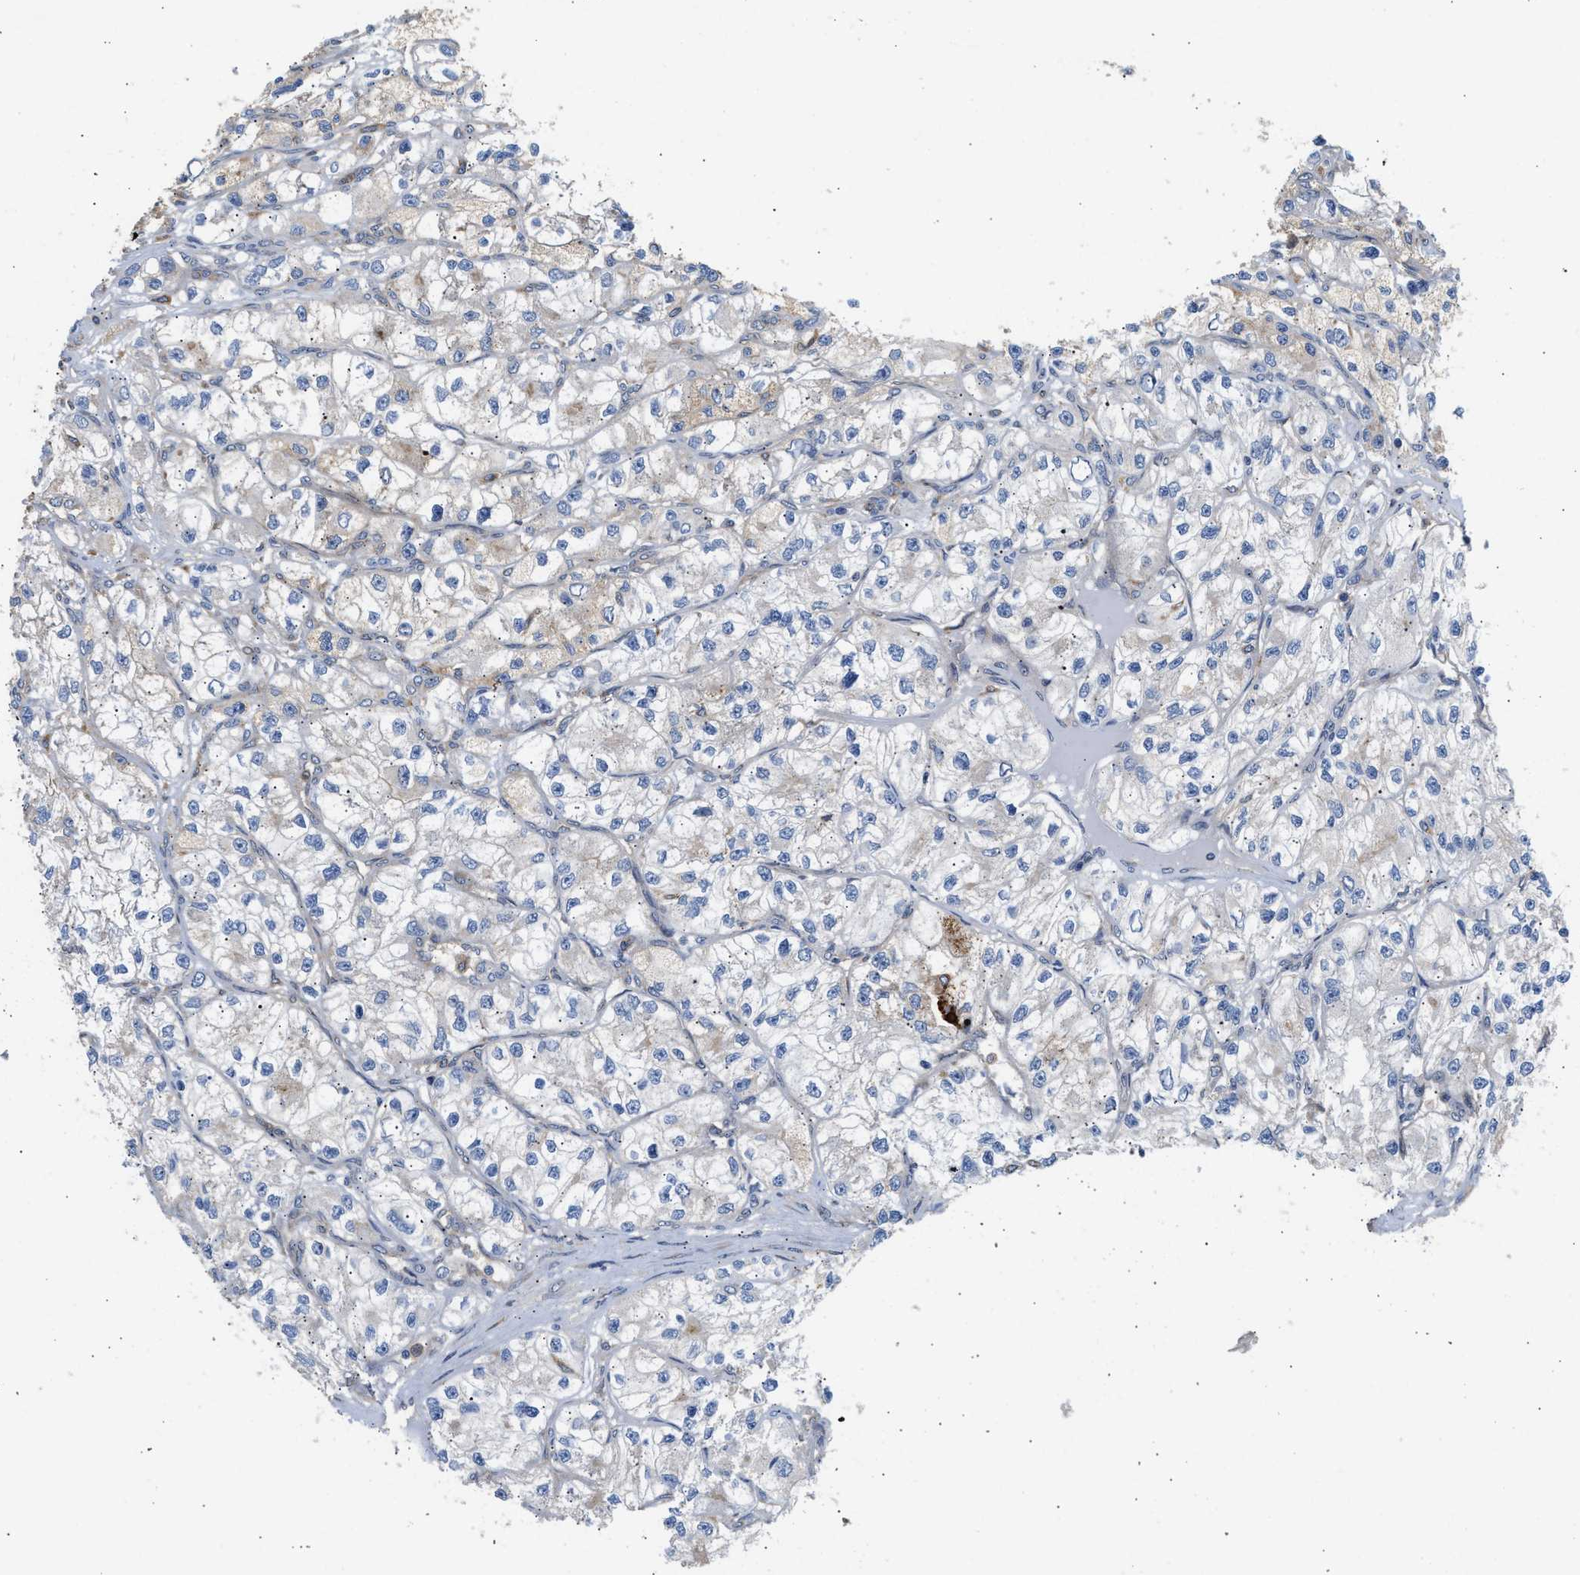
{"staining": {"intensity": "weak", "quantity": "<25%", "location": "cytoplasmic/membranous"}, "tissue": "renal cancer", "cell_type": "Tumor cells", "image_type": "cancer", "snomed": [{"axis": "morphology", "description": "Adenocarcinoma, NOS"}, {"axis": "topography", "description": "Kidney"}], "caption": "Tumor cells are negative for brown protein staining in adenocarcinoma (renal).", "gene": "RAB31", "patient": {"sex": "female", "age": 57}}